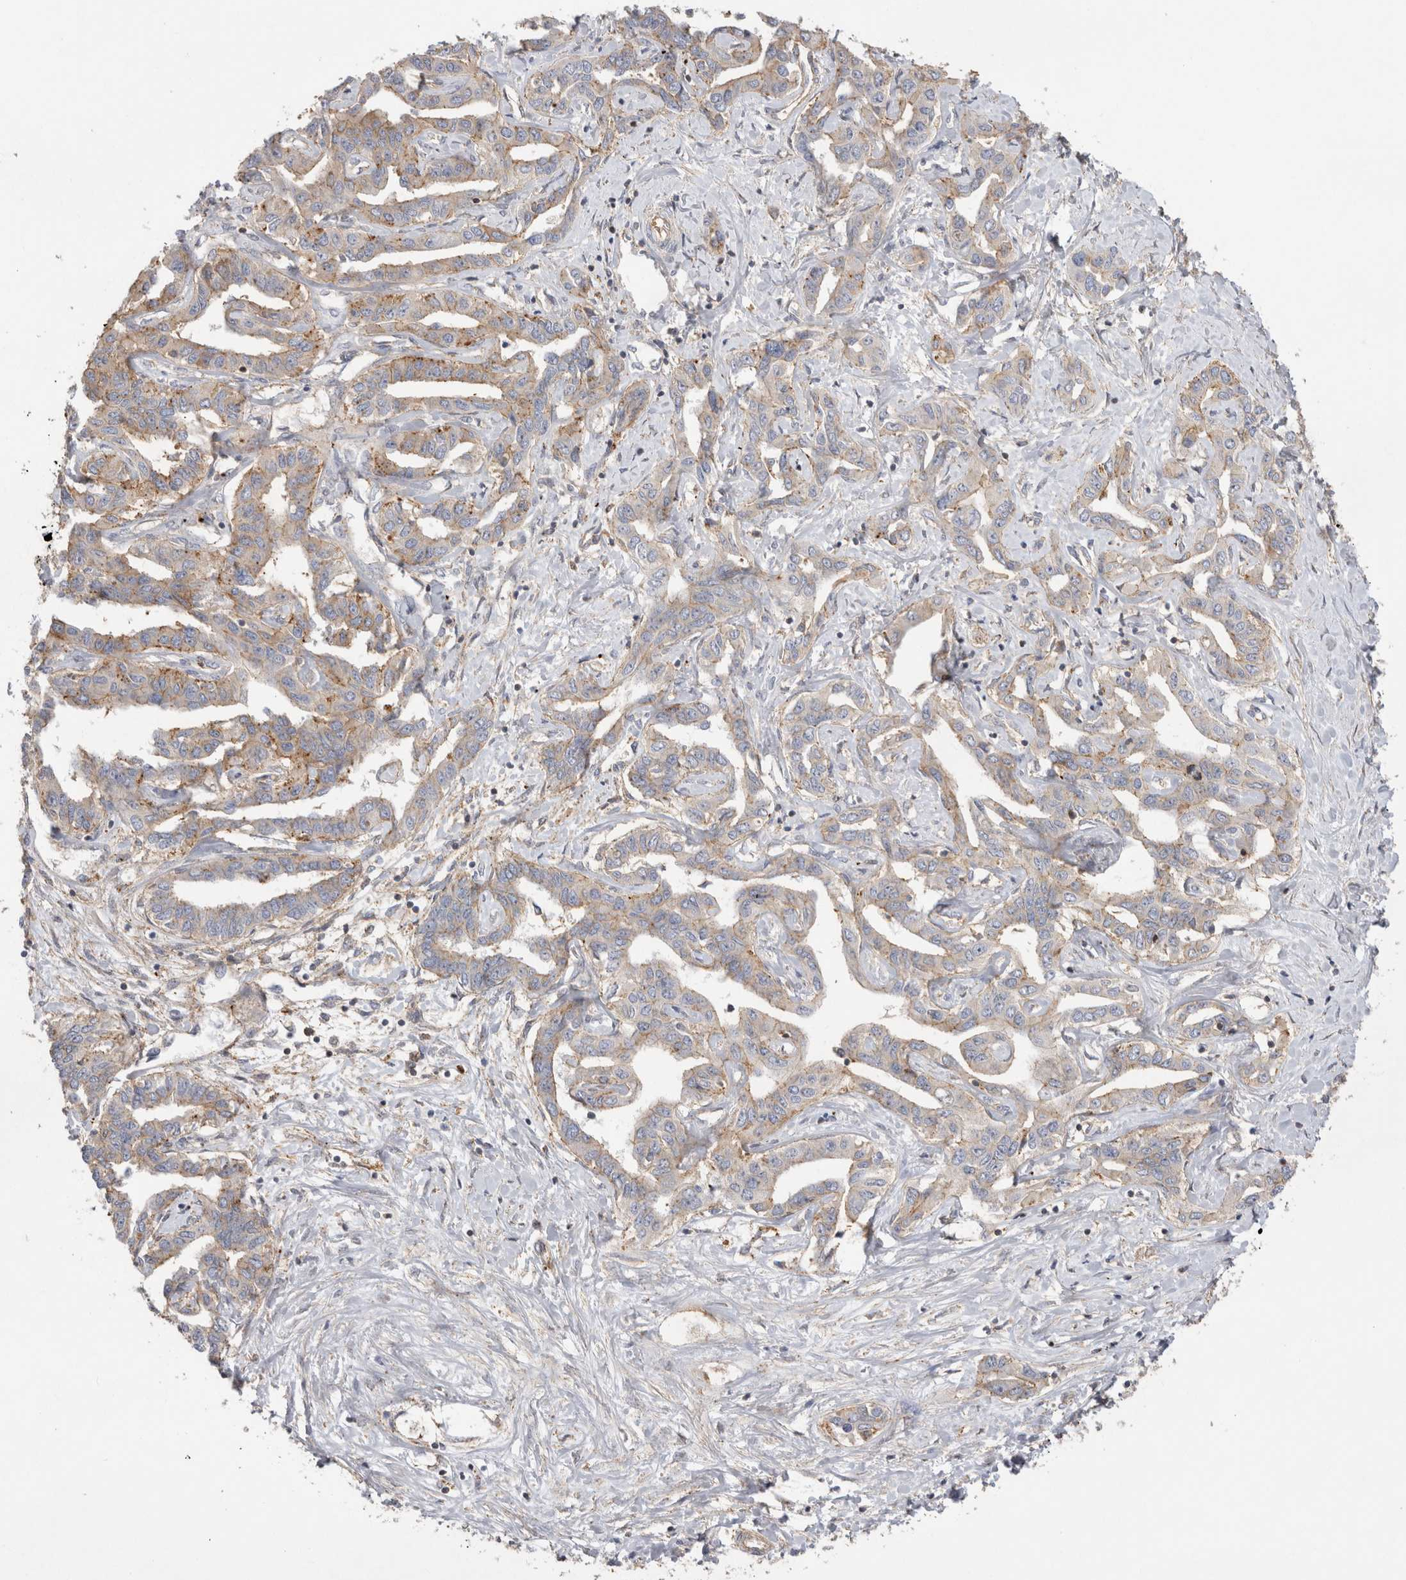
{"staining": {"intensity": "weak", "quantity": "<25%", "location": "cytoplasmic/membranous"}, "tissue": "liver cancer", "cell_type": "Tumor cells", "image_type": "cancer", "snomed": [{"axis": "morphology", "description": "Cholangiocarcinoma"}, {"axis": "topography", "description": "Liver"}], "caption": "Tumor cells show no significant protein staining in cholangiocarcinoma (liver).", "gene": "CHMP6", "patient": {"sex": "male", "age": 59}}